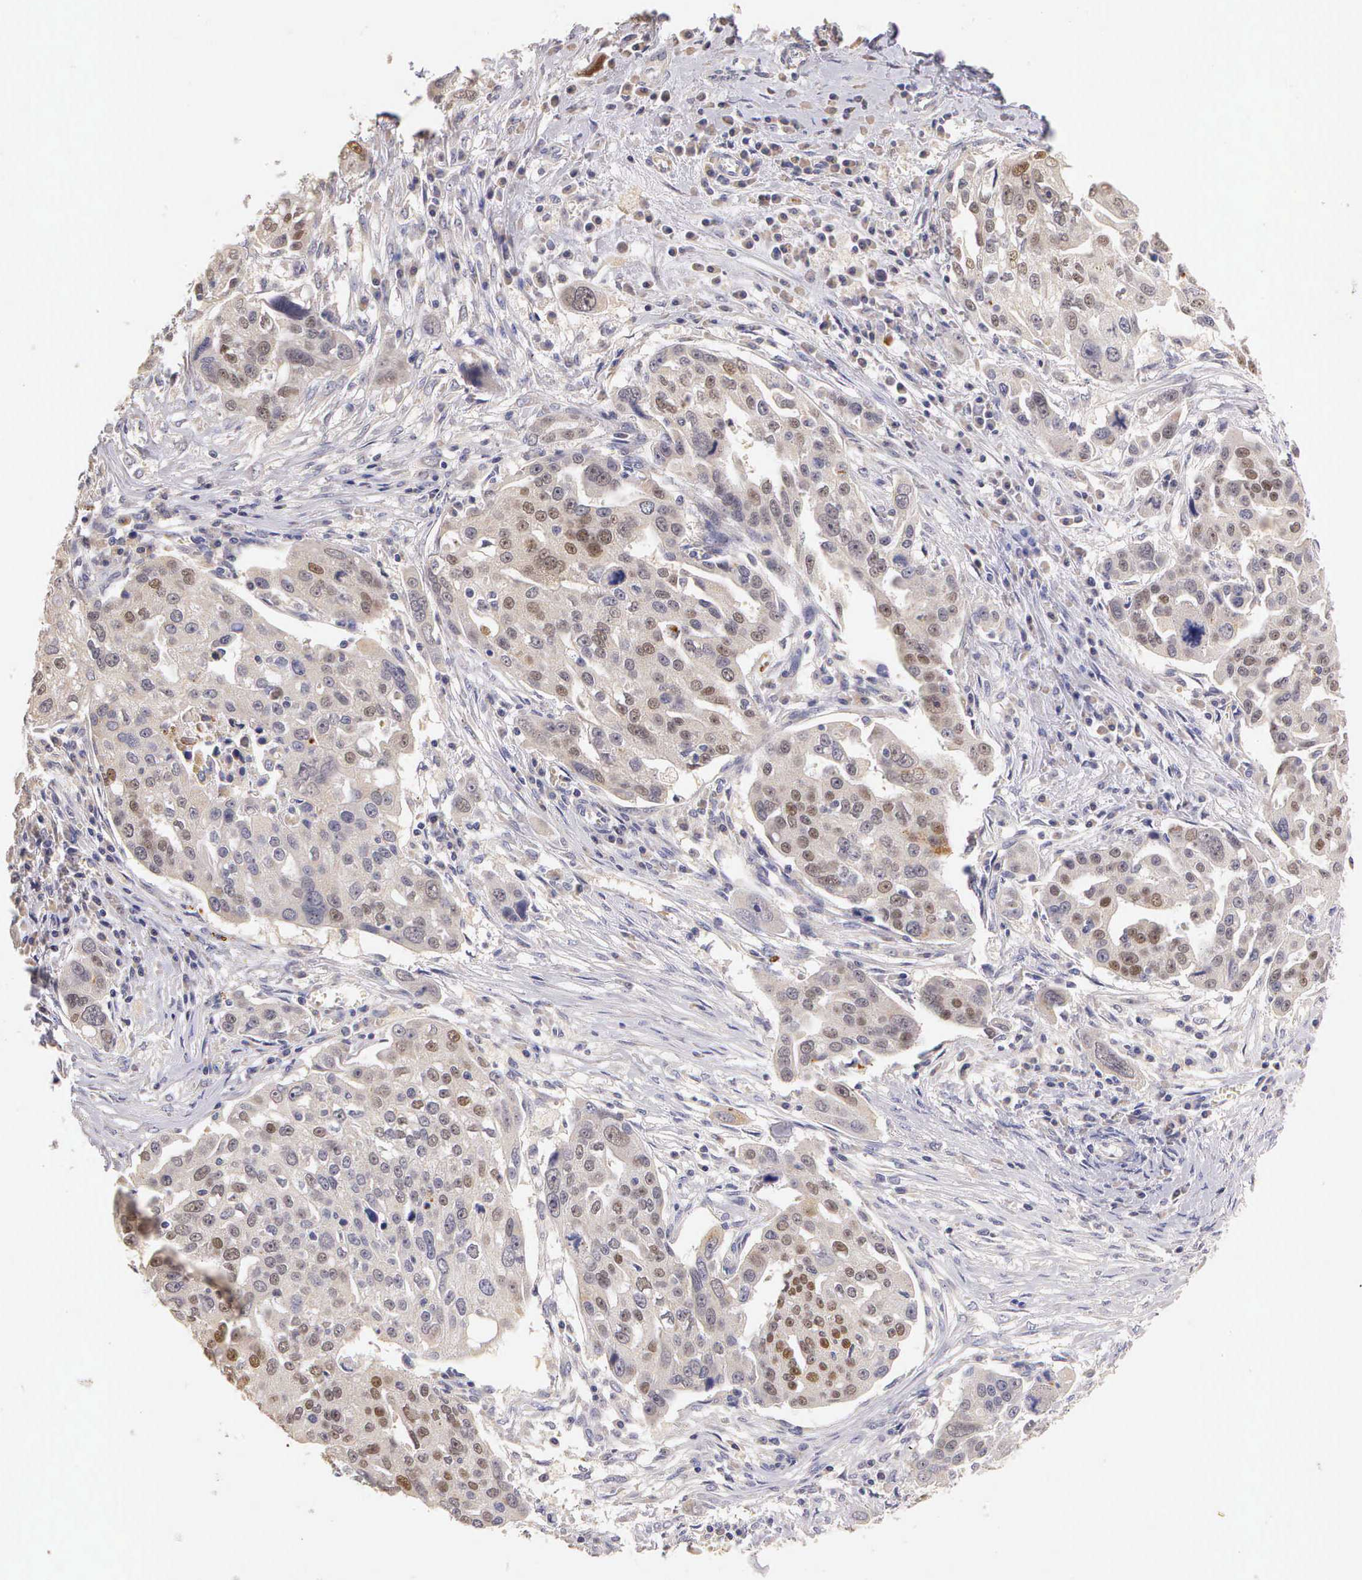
{"staining": {"intensity": "weak", "quantity": "25%-75%", "location": "nuclear"}, "tissue": "ovarian cancer", "cell_type": "Tumor cells", "image_type": "cancer", "snomed": [{"axis": "morphology", "description": "Carcinoma, endometroid"}, {"axis": "topography", "description": "Ovary"}], "caption": "Immunohistochemical staining of human ovarian cancer (endometroid carcinoma) shows low levels of weak nuclear protein positivity in about 25%-75% of tumor cells. The staining was performed using DAB to visualize the protein expression in brown, while the nuclei were stained in blue with hematoxylin (Magnification: 20x).", "gene": "ESR1", "patient": {"sex": "female", "age": 75}}